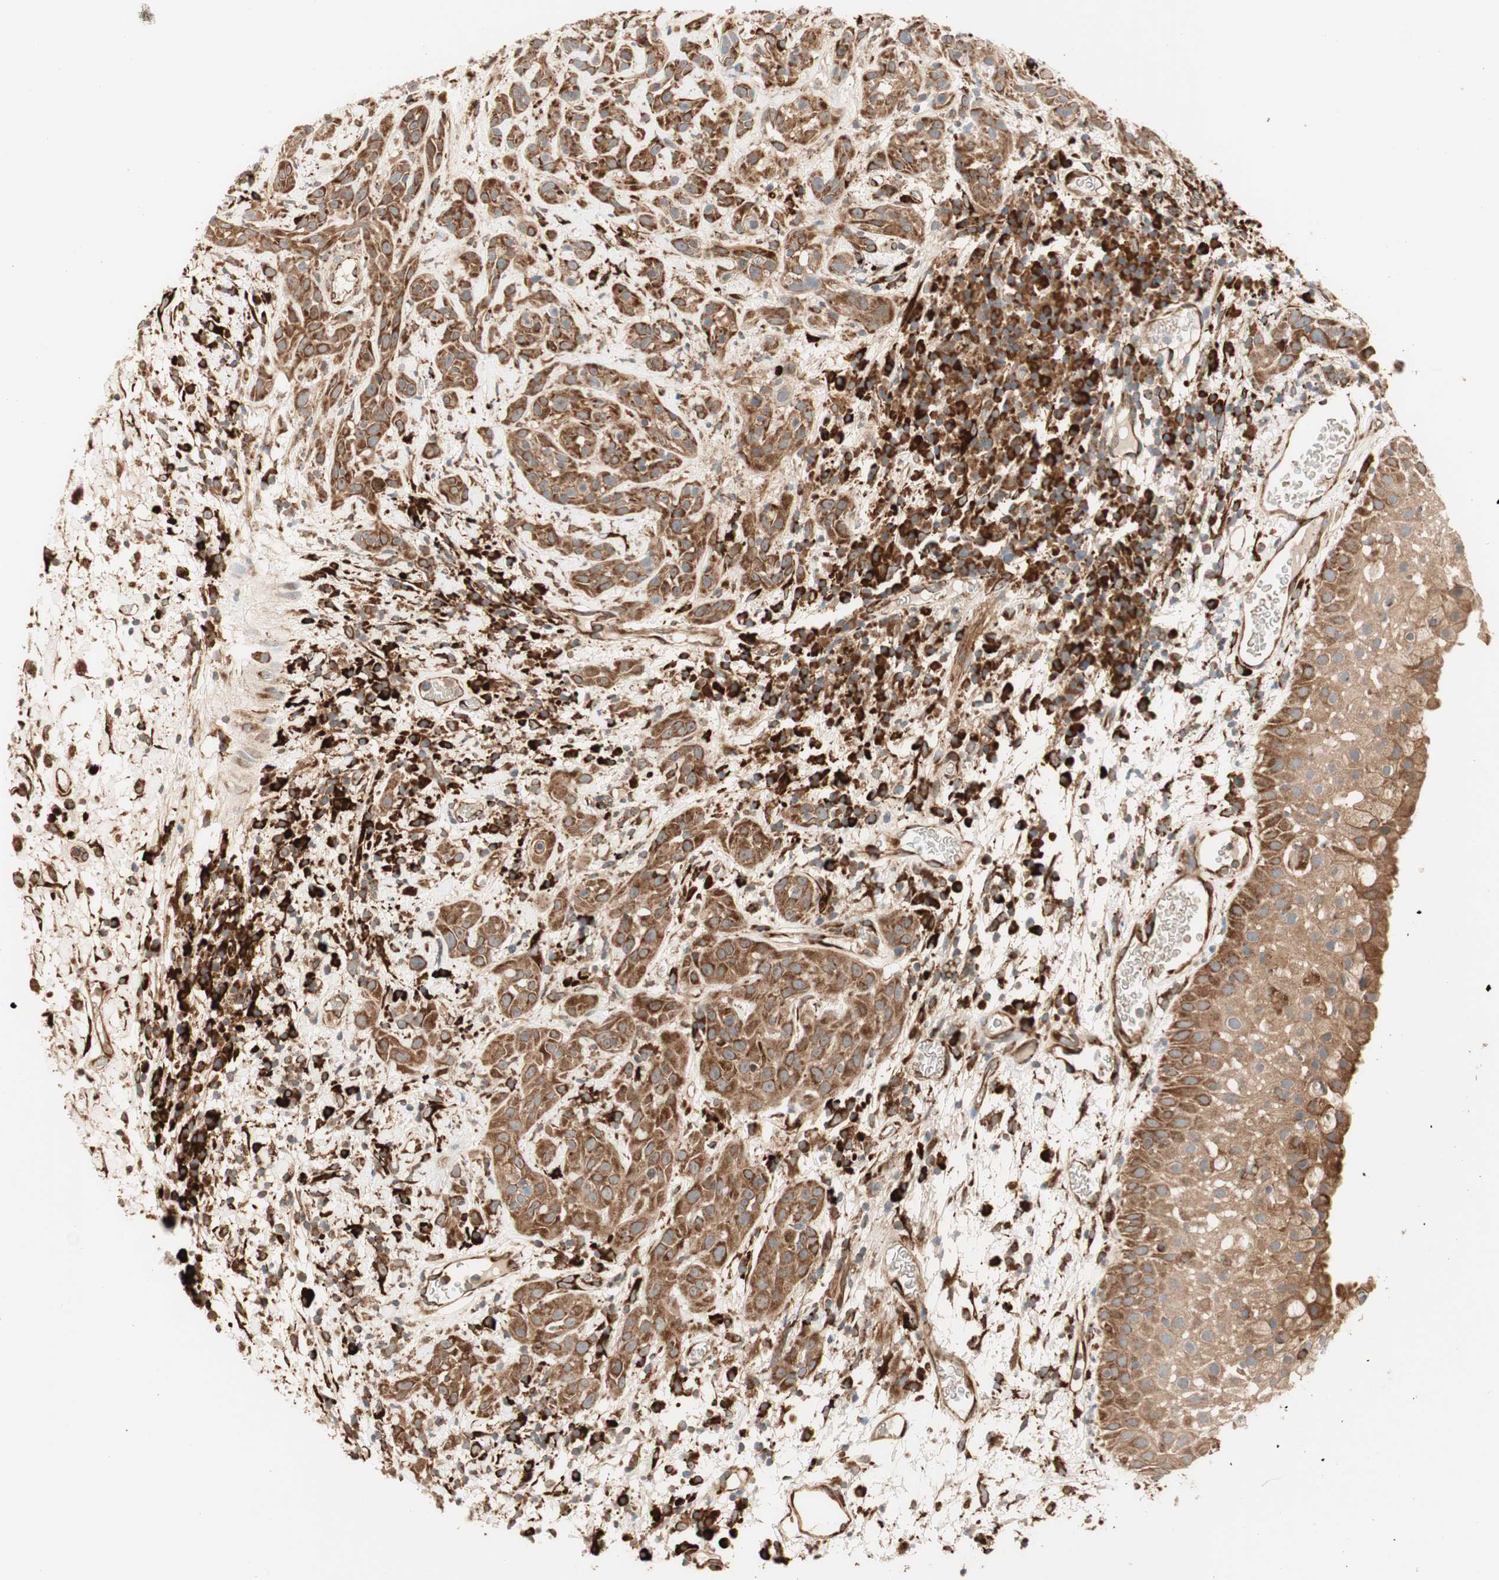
{"staining": {"intensity": "moderate", "quantity": ">75%", "location": "cytoplasmic/membranous"}, "tissue": "head and neck cancer", "cell_type": "Tumor cells", "image_type": "cancer", "snomed": [{"axis": "morphology", "description": "Squamous cell carcinoma, NOS"}, {"axis": "topography", "description": "Head-Neck"}], "caption": "Squamous cell carcinoma (head and neck) stained with a brown dye shows moderate cytoplasmic/membranous positive expression in about >75% of tumor cells.", "gene": "P4HA1", "patient": {"sex": "male", "age": 62}}